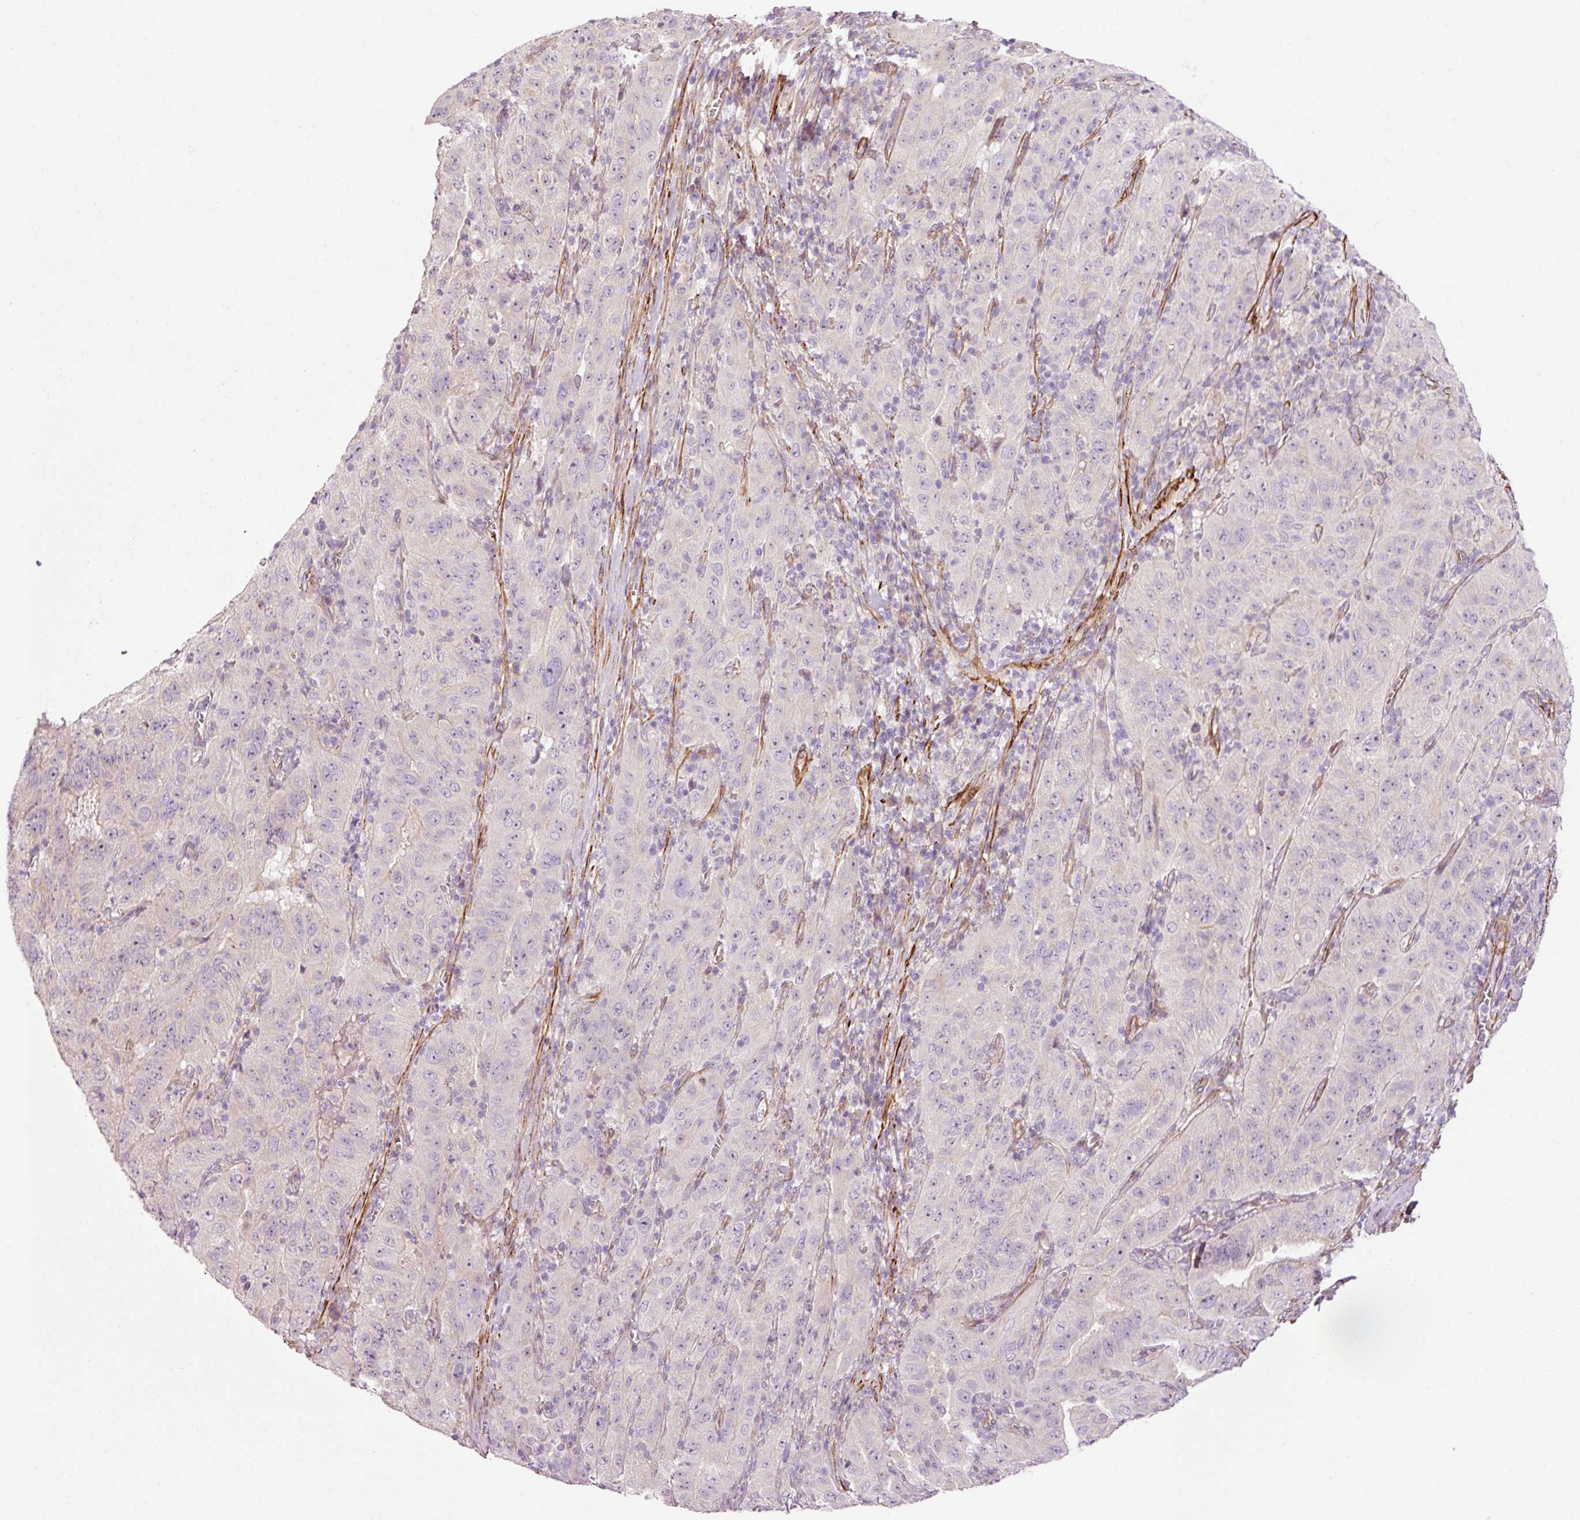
{"staining": {"intensity": "negative", "quantity": "none", "location": "none"}, "tissue": "pancreatic cancer", "cell_type": "Tumor cells", "image_type": "cancer", "snomed": [{"axis": "morphology", "description": "Adenocarcinoma, NOS"}, {"axis": "topography", "description": "Pancreas"}], "caption": "Adenocarcinoma (pancreatic) was stained to show a protein in brown. There is no significant positivity in tumor cells.", "gene": "ANKRD20A1", "patient": {"sex": "male", "age": 63}}